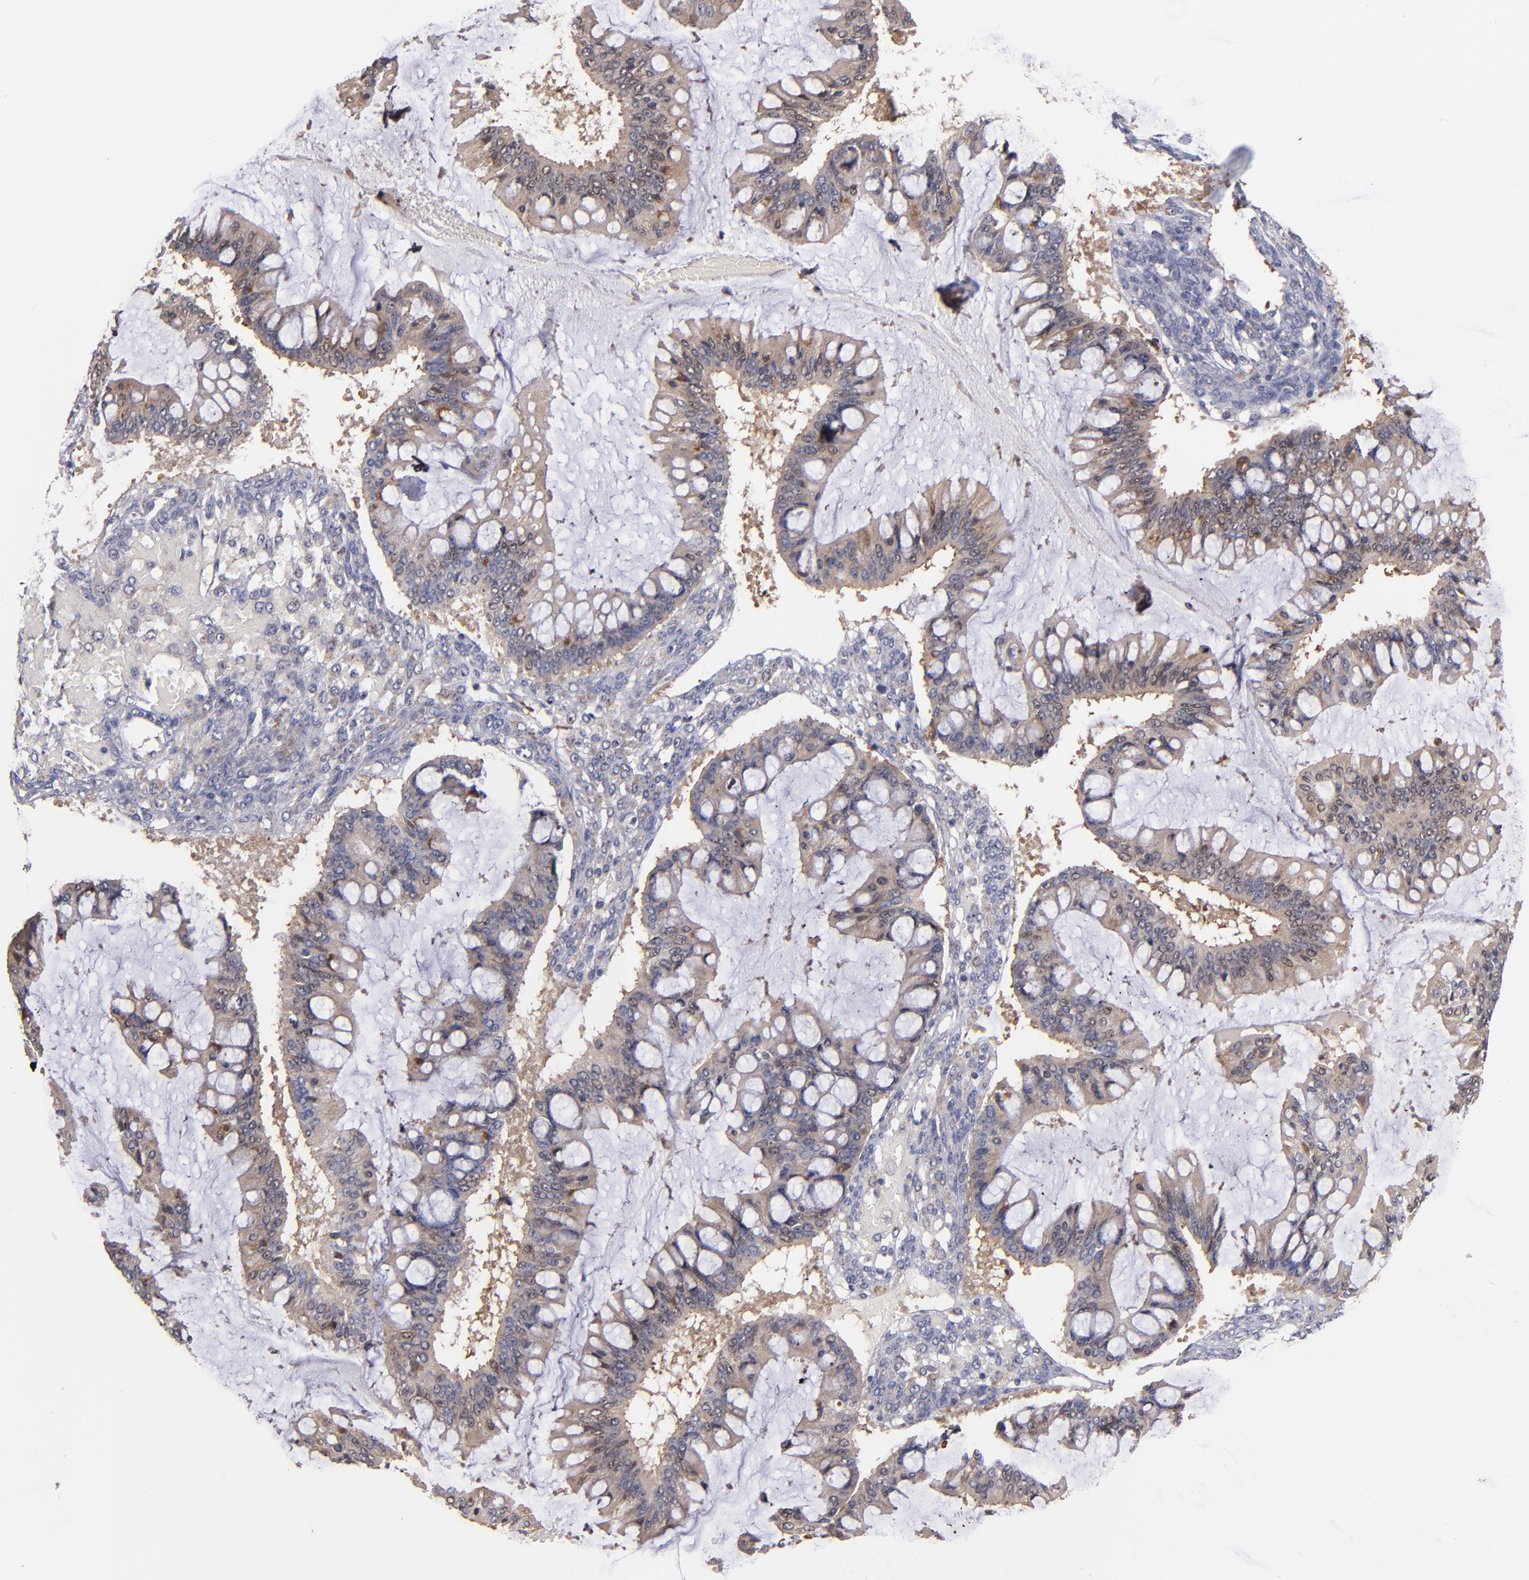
{"staining": {"intensity": "weak", "quantity": ">75%", "location": "cytoplasmic/membranous"}, "tissue": "ovarian cancer", "cell_type": "Tumor cells", "image_type": "cancer", "snomed": [{"axis": "morphology", "description": "Cystadenocarcinoma, mucinous, NOS"}, {"axis": "topography", "description": "Ovary"}], "caption": "Immunohistochemistry (IHC) image of neoplastic tissue: human ovarian mucinous cystadenocarcinoma stained using immunohistochemistry exhibits low levels of weak protein expression localized specifically in the cytoplasmic/membranous of tumor cells, appearing as a cytoplasmic/membranous brown color.", "gene": "DIABLO", "patient": {"sex": "female", "age": 73}}